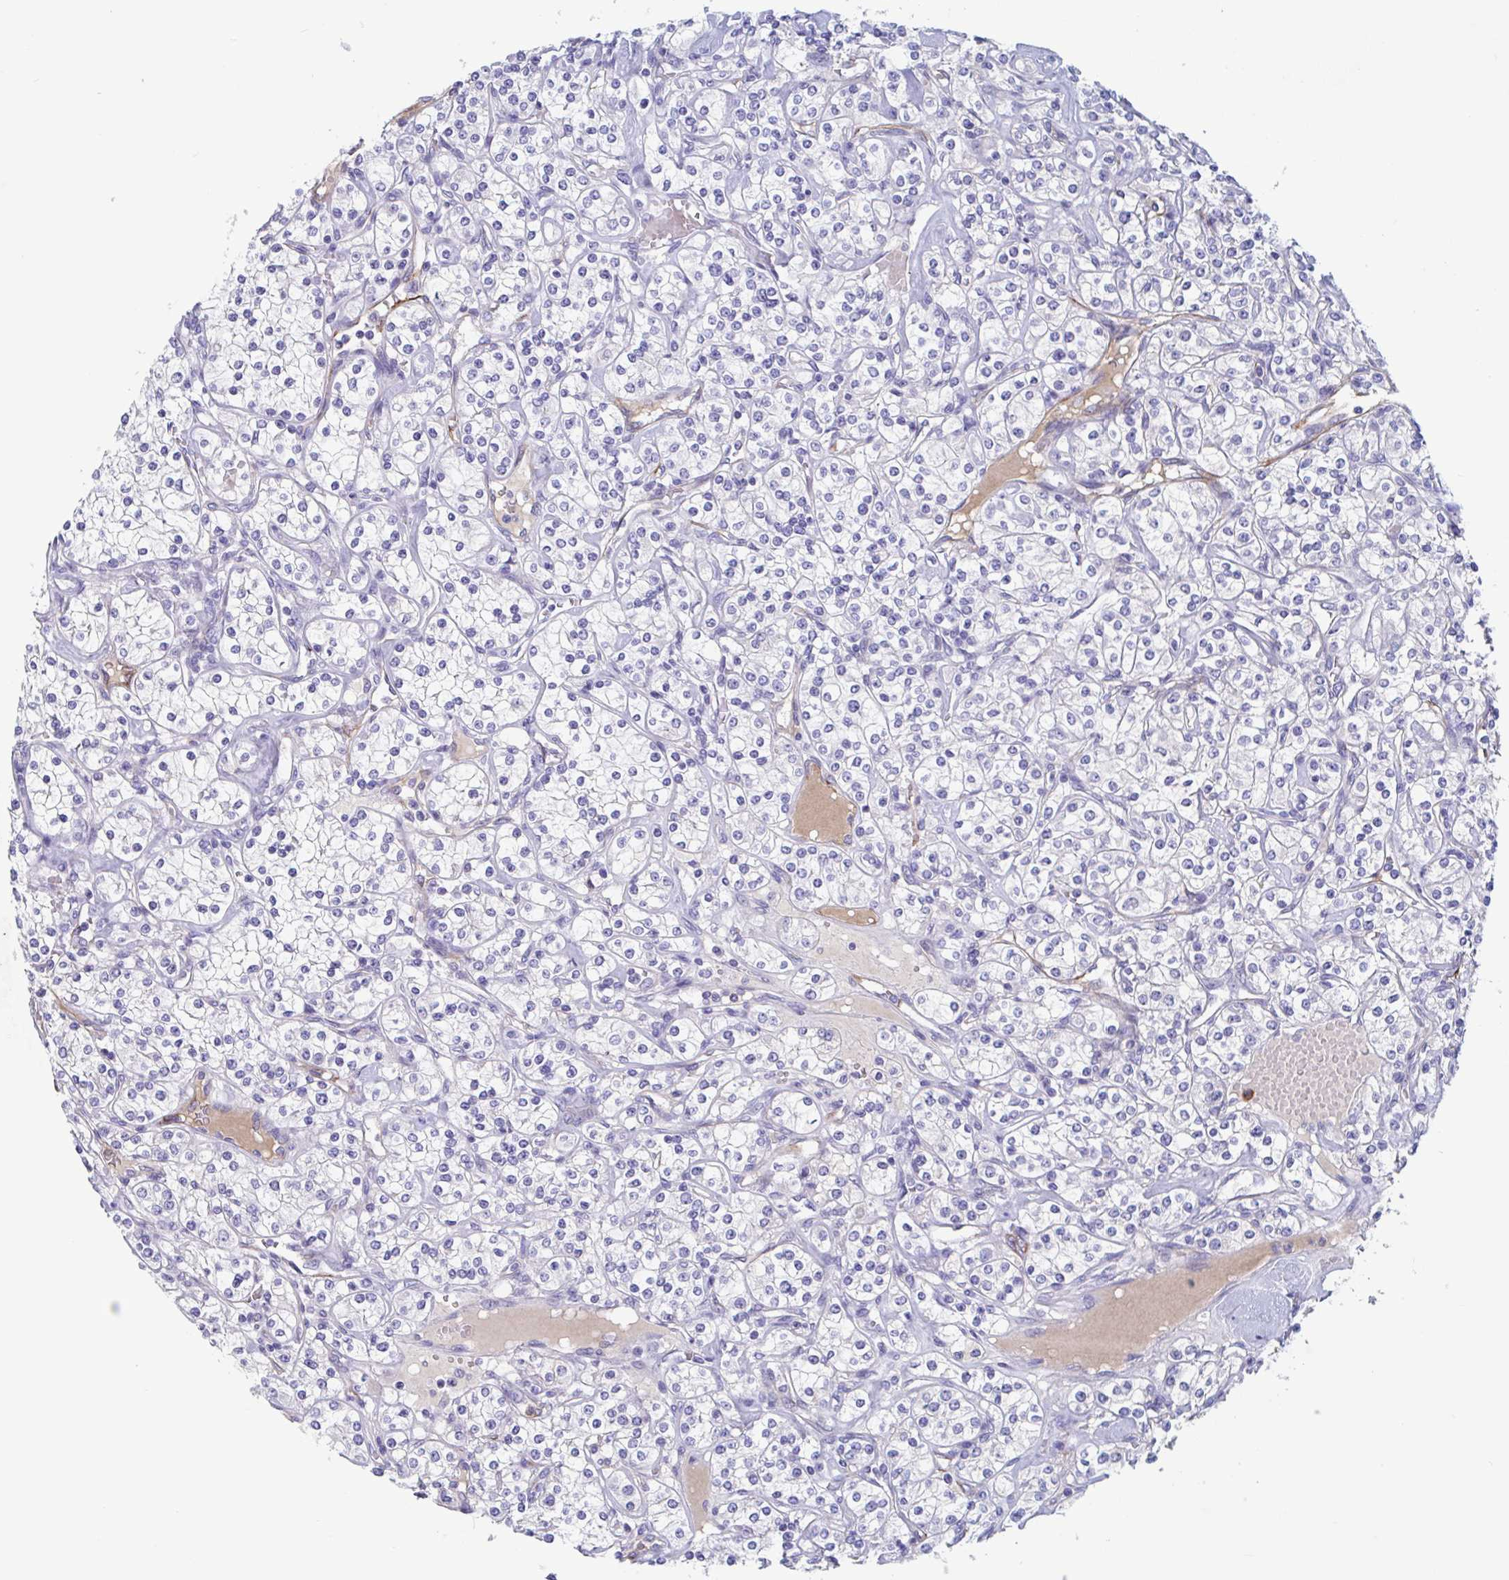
{"staining": {"intensity": "negative", "quantity": "none", "location": "none"}, "tissue": "renal cancer", "cell_type": "Tumor cells", "image_type": "cancer", "snomed": [{"axis": "morphology", "description": "Adenocarcinoma, NOS"}, {"axis": "topography", "description": "Kidney"}], "caption": "Immunohistochemistry micrograph of neoplastic tissue: human renal cancer stained with DAB demonstrates no significant protein staining in tumor cells.", "gene": "ZNHIT2", "patient": {"sex": "male", "age": 77}}